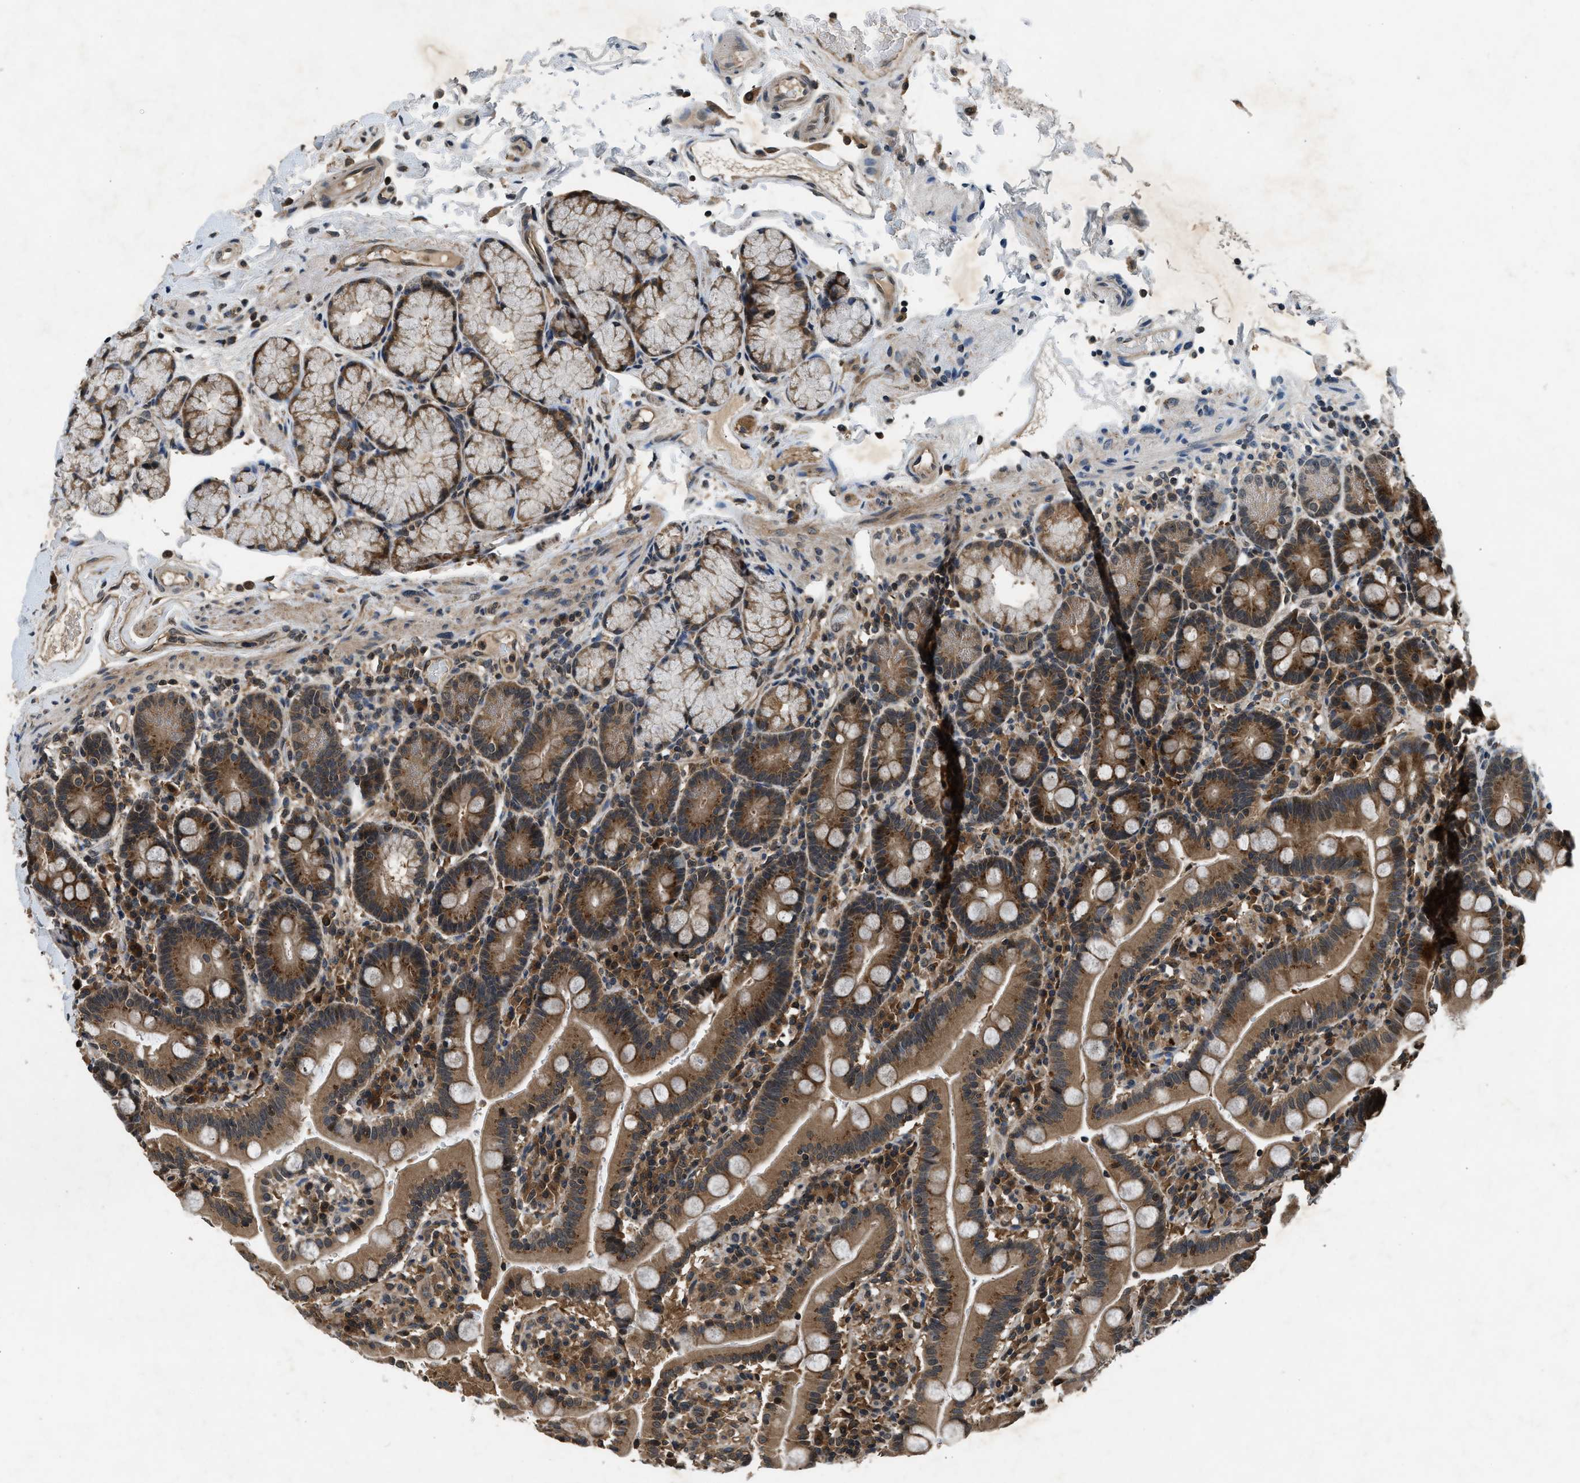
{"staining": {"intensity": "moderate", "quantity": ">75%", "location": "cytoplasmic/membranous"}, "tissue": "duodenum", "cell_type": "Glandular cells", "image_type": "normal", "snomed": [{"axis": "morphology", "description": "Normal tissue, NOS"}, {"axis": "topography", "description": "Small intestine, NOS"}], "caption": "Brown immunohistochemical staining in benign human duodenum reveals moderate cytoplasmic/membranous expression in approximately >75% of glandular cells. The staining was performed using DAB, with brown indicating positive protein expression. Nuclei are stained blue with hematoxylin.", "gene": "RPS6KB1", "patient": {"sex": "female", "age": 71}}